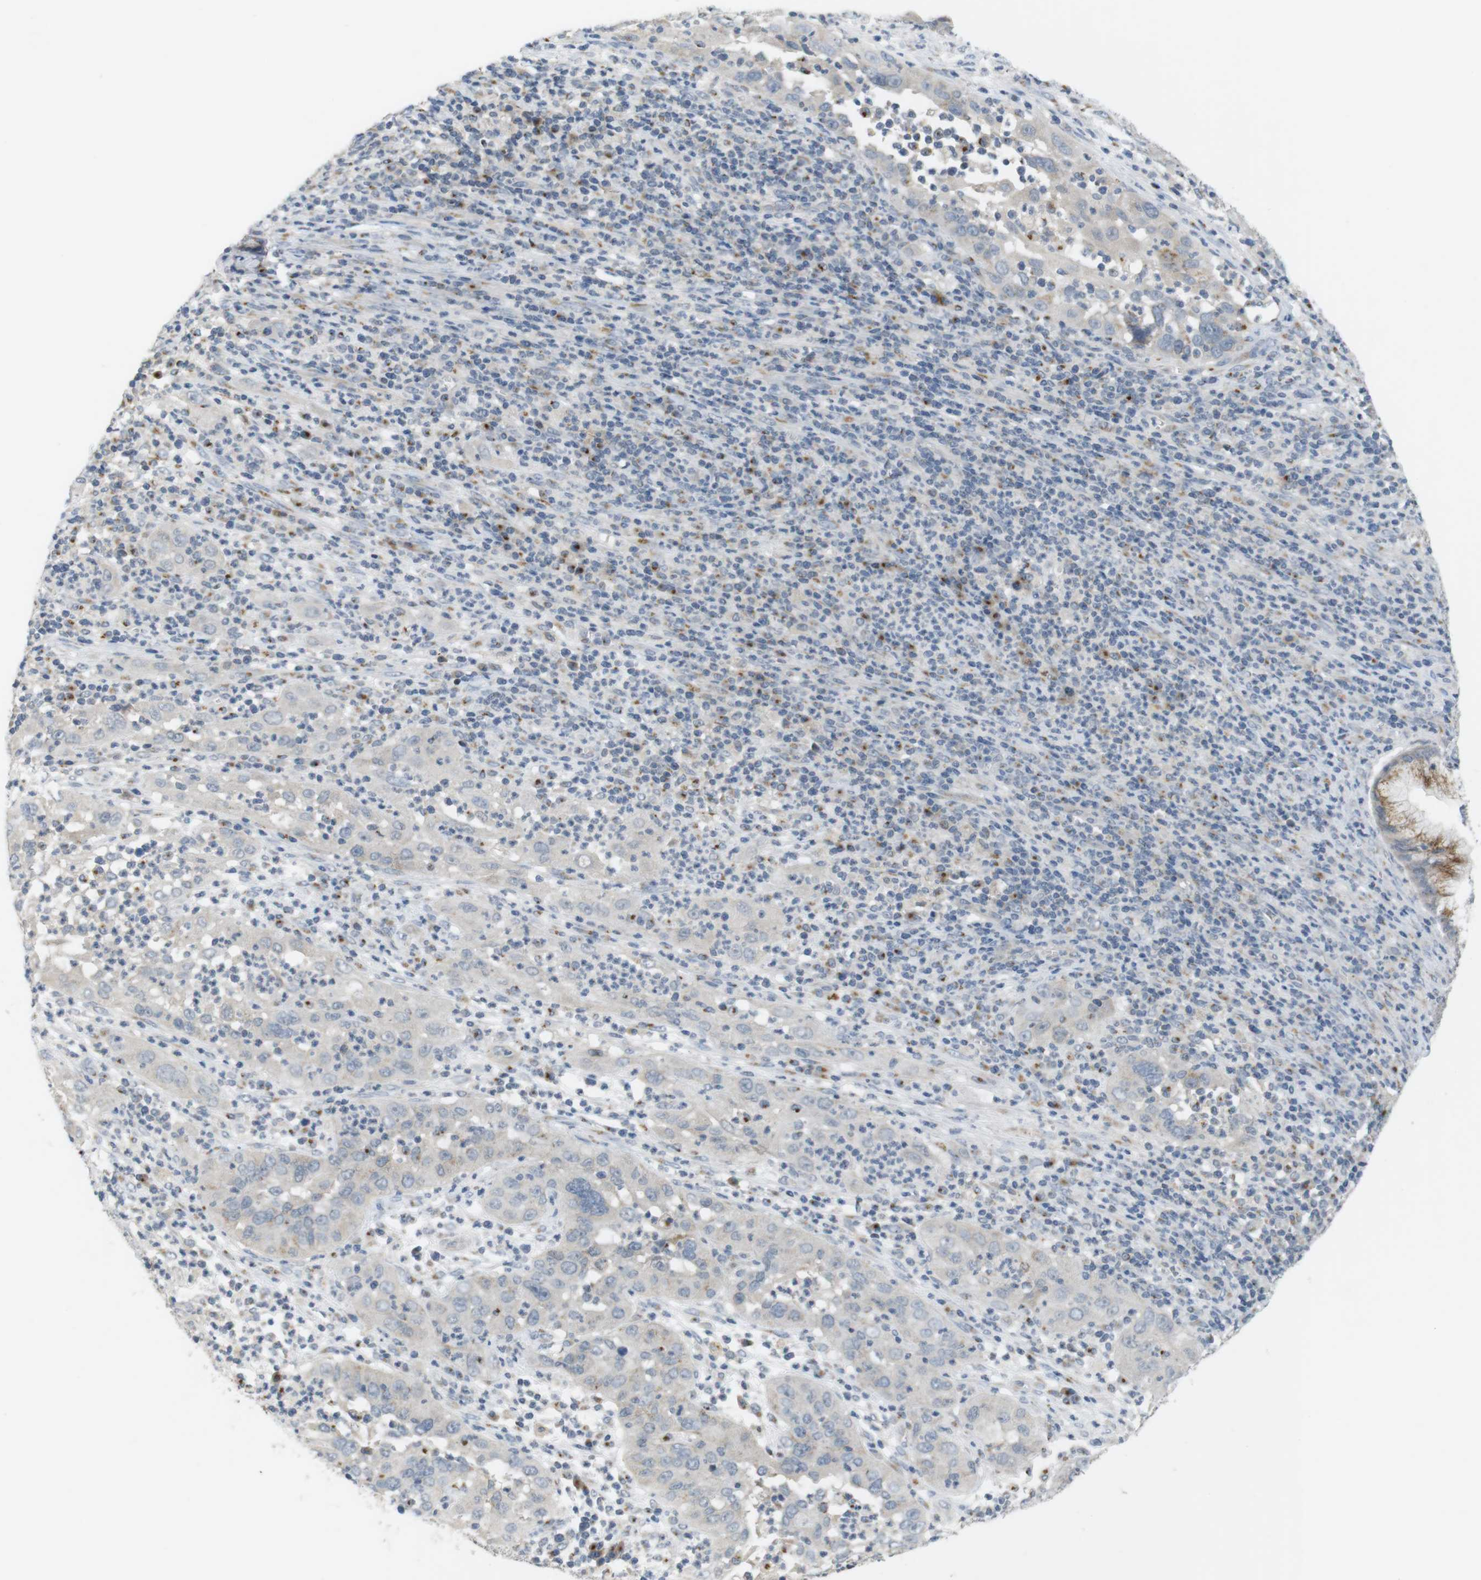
{"staining": {"intensity": "negative", "quantity": "none", "location": "none"}, "tissue": "cervical cancer", "cell_type": "Tumor cells", "image_type": "cancer", "snomed": [{"axis": "morphology", "description": "Squamous cell carcinoma, NOS"}, {"axis": "topography", "description": "Cervix"}], "caption": "Immunohistochemical staining of squamous cell carcinoma (cervical) shows no significant positivity in tumor cells.", "gene": "YIPF3", "patient": {"sex": "female", "age": 32}}